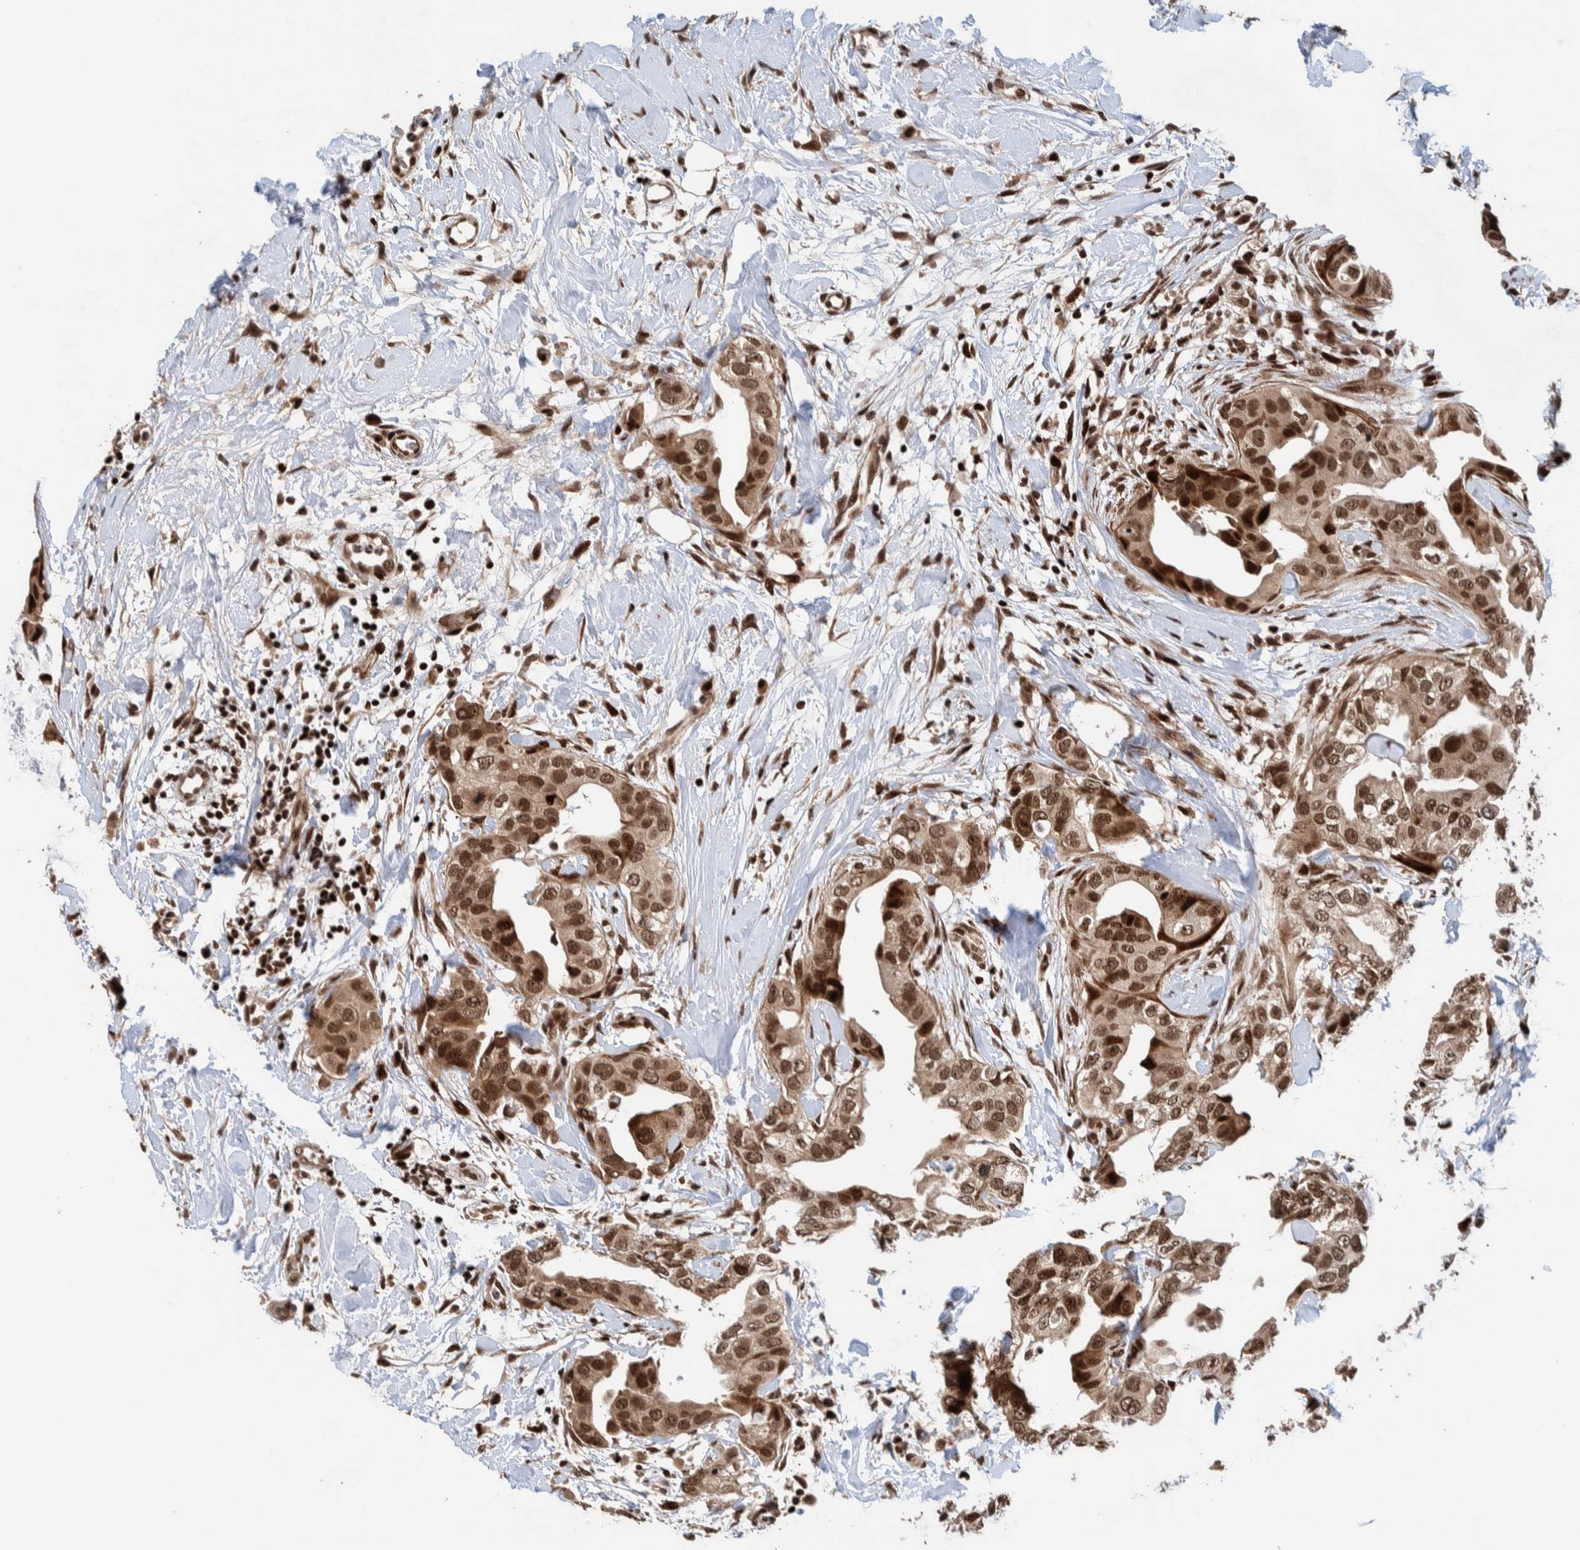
{"staining": {"intensity": "strong", "quantity": ">75%", "location": "nuclear"}, "tissue": "breast cancer", "cell_type": "Tumor cells", "image_type": "cancer", "snomed": [{"axis": "morphology", "description": "Duct carcinoma"}, {"axis": "topography", "description": "Breast"}], "caption": "A photomicrograph of human breast cancer stained for a protein shows strong nuclear brown staining in tumor cells. The protein of interest is stained brown, and the nuclei are stained in blue (DAB IHC with brightfield microscopy, high magnification).", "gene": "CHD4", "patient": {"sex": "female", "age": 40}}